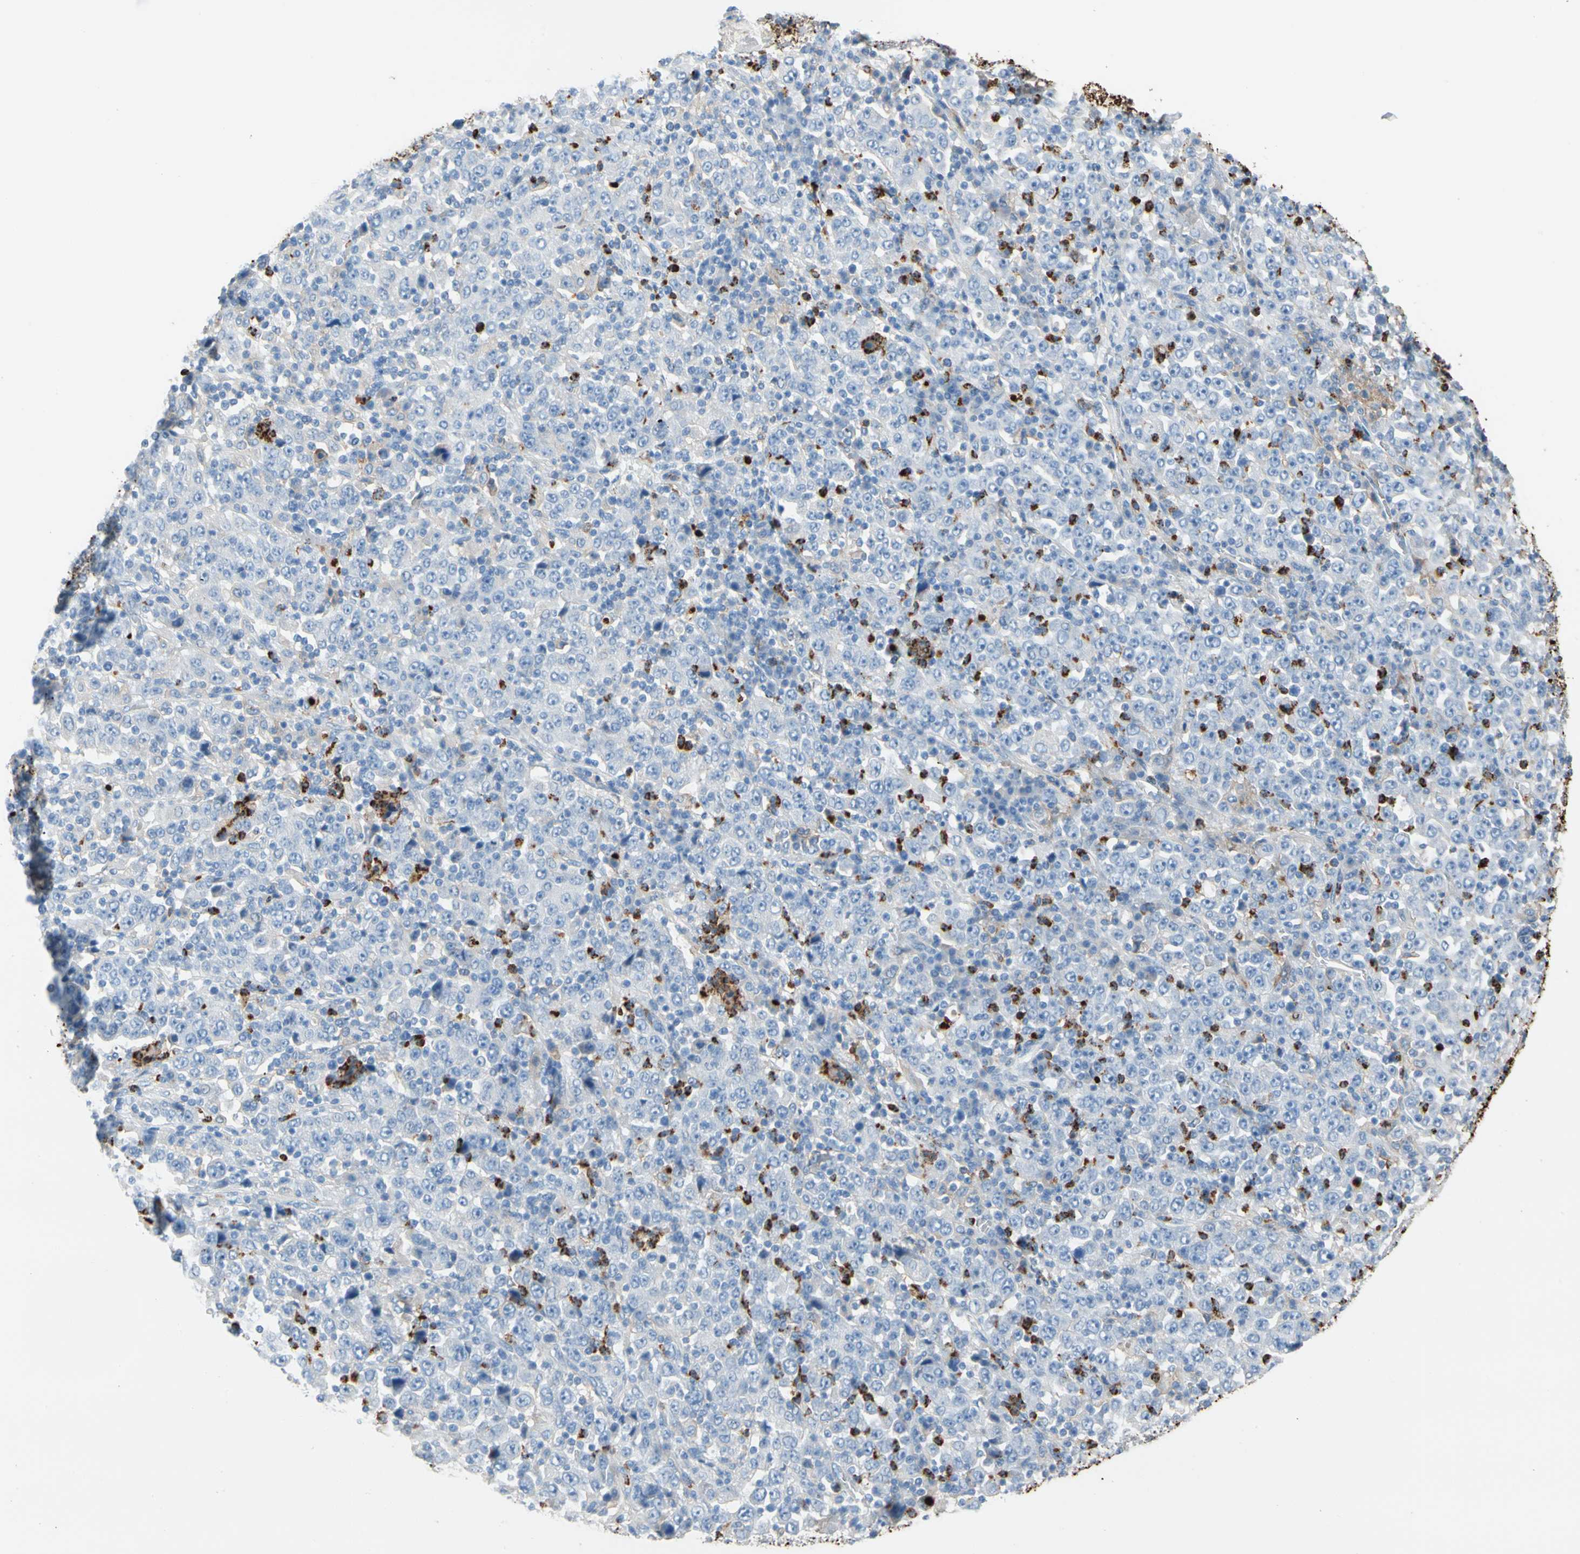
{"staining": {"intensity": "negative", "quantity": "none", "location": "none"}, "tissue": "stomach cancer", "cell_type": "Tumor cells", "image_type": "cancer", "snomed": [{"axis": "morphology", "description": "Normal tissue, NOS"}, {"axis": "morphology", "description": "Adenocarcinoma, NOS"}, {"axis": "topography", "description": "Stomach, upper"}, {"axis": "topography", "description": "Stomach"}], "caption": "A high-resolution histopathology image shows IHC staining of stomach cancer, which shows no significant positivity in tumor cells.", "gene": "CLEC4A", "patient": {"sex": "male", "age": 59}}